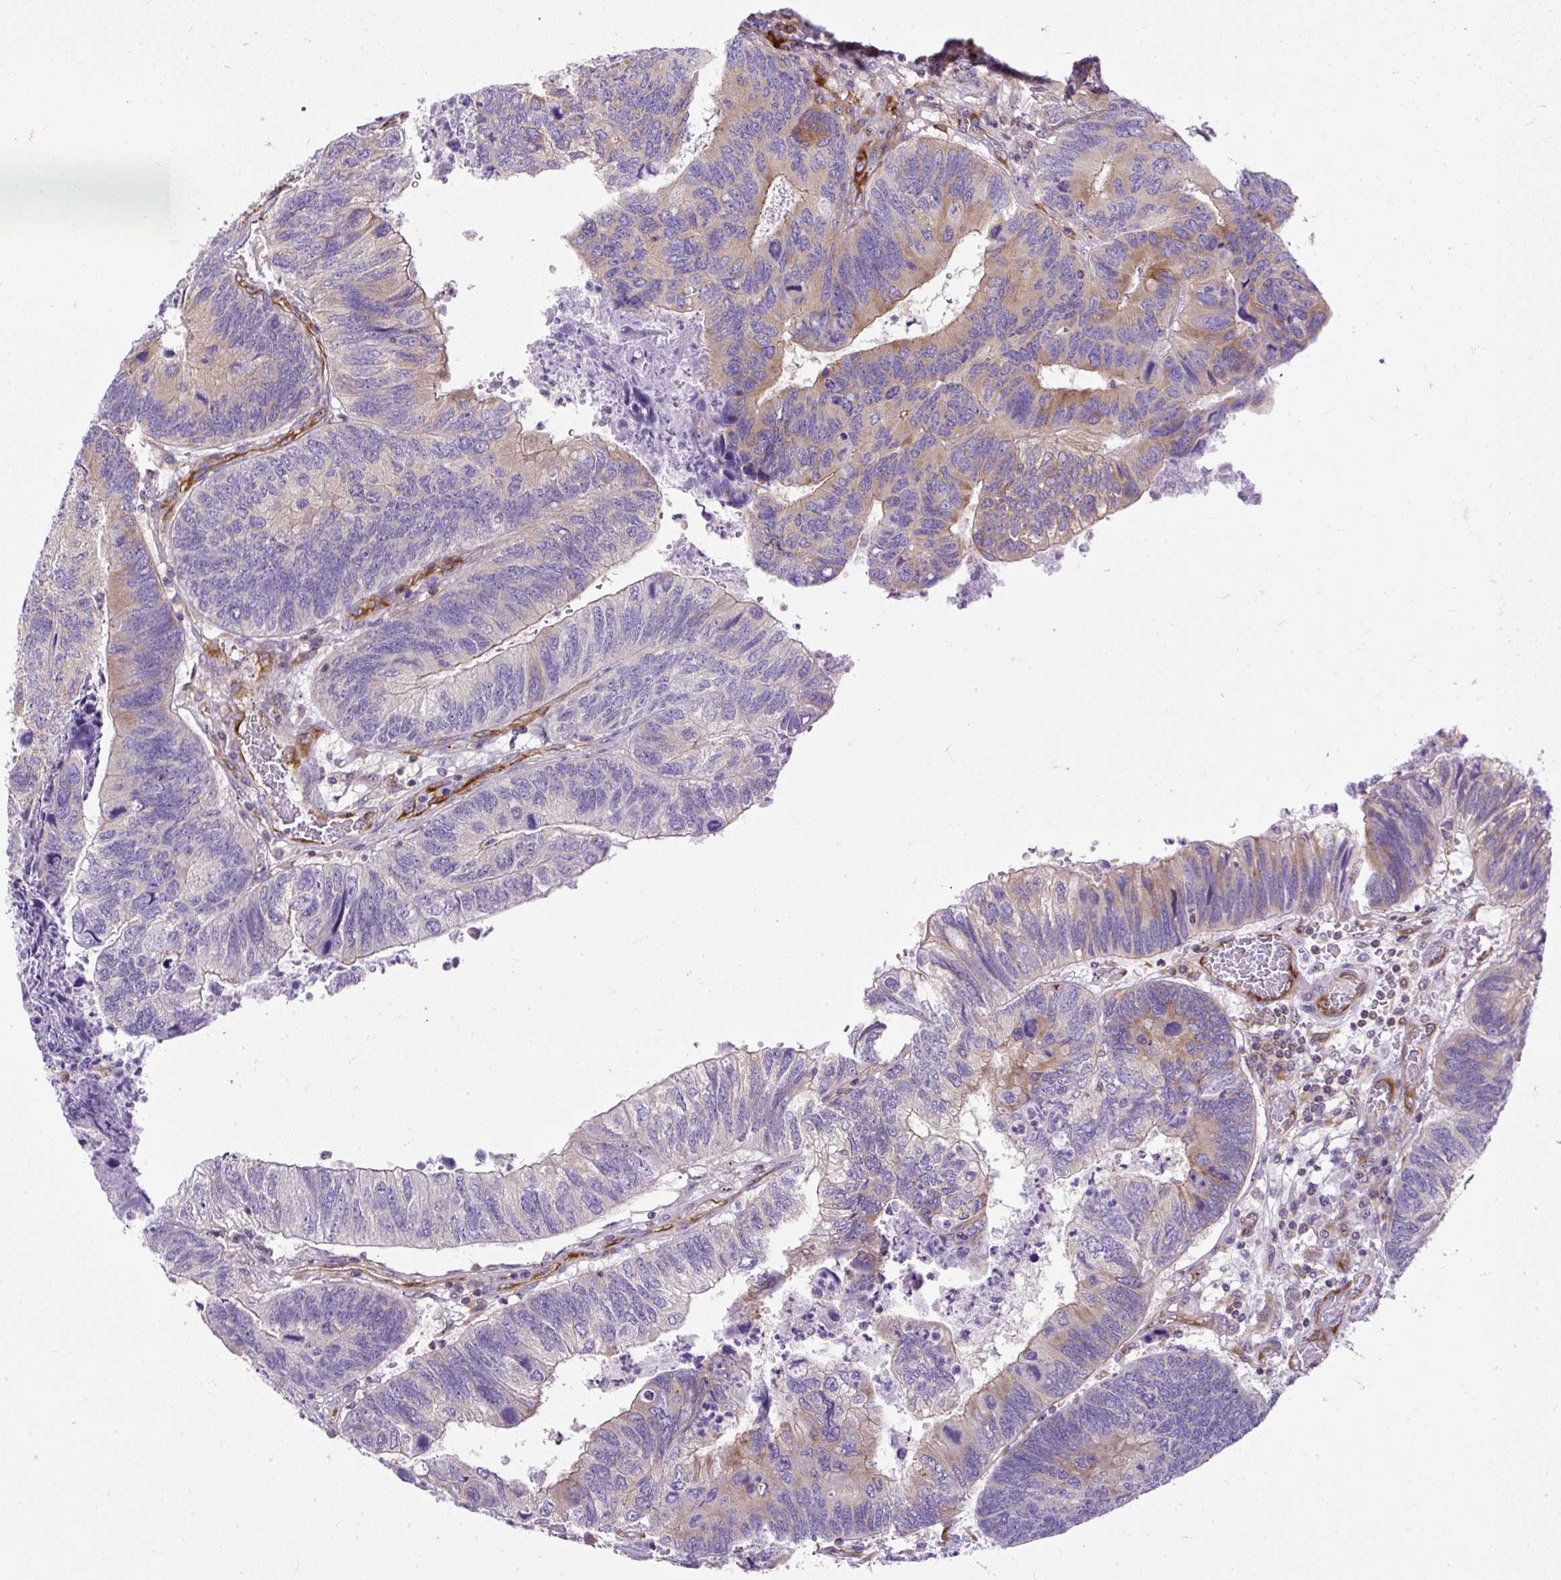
{"staining": {"intensity": "moderate", "quantity": "25%-75%", "location": "cytoplasmic/membranous"}, "tissue": "colorectal cancer", "cell_type": "Tumor cells", "image_type": "cancer", "snomed": [{"axis": "morphology", "description": "Adenocarcinoma, NOS"}, {"axis": "topography", "description": "Colon"}], "caption": "Adenocarcinoma (colorectal) stained with a protein marker exhibits moderate staining in tumor cells.", "gene": "MAP1S", "patient": {"sex": "female", "age": 67}}